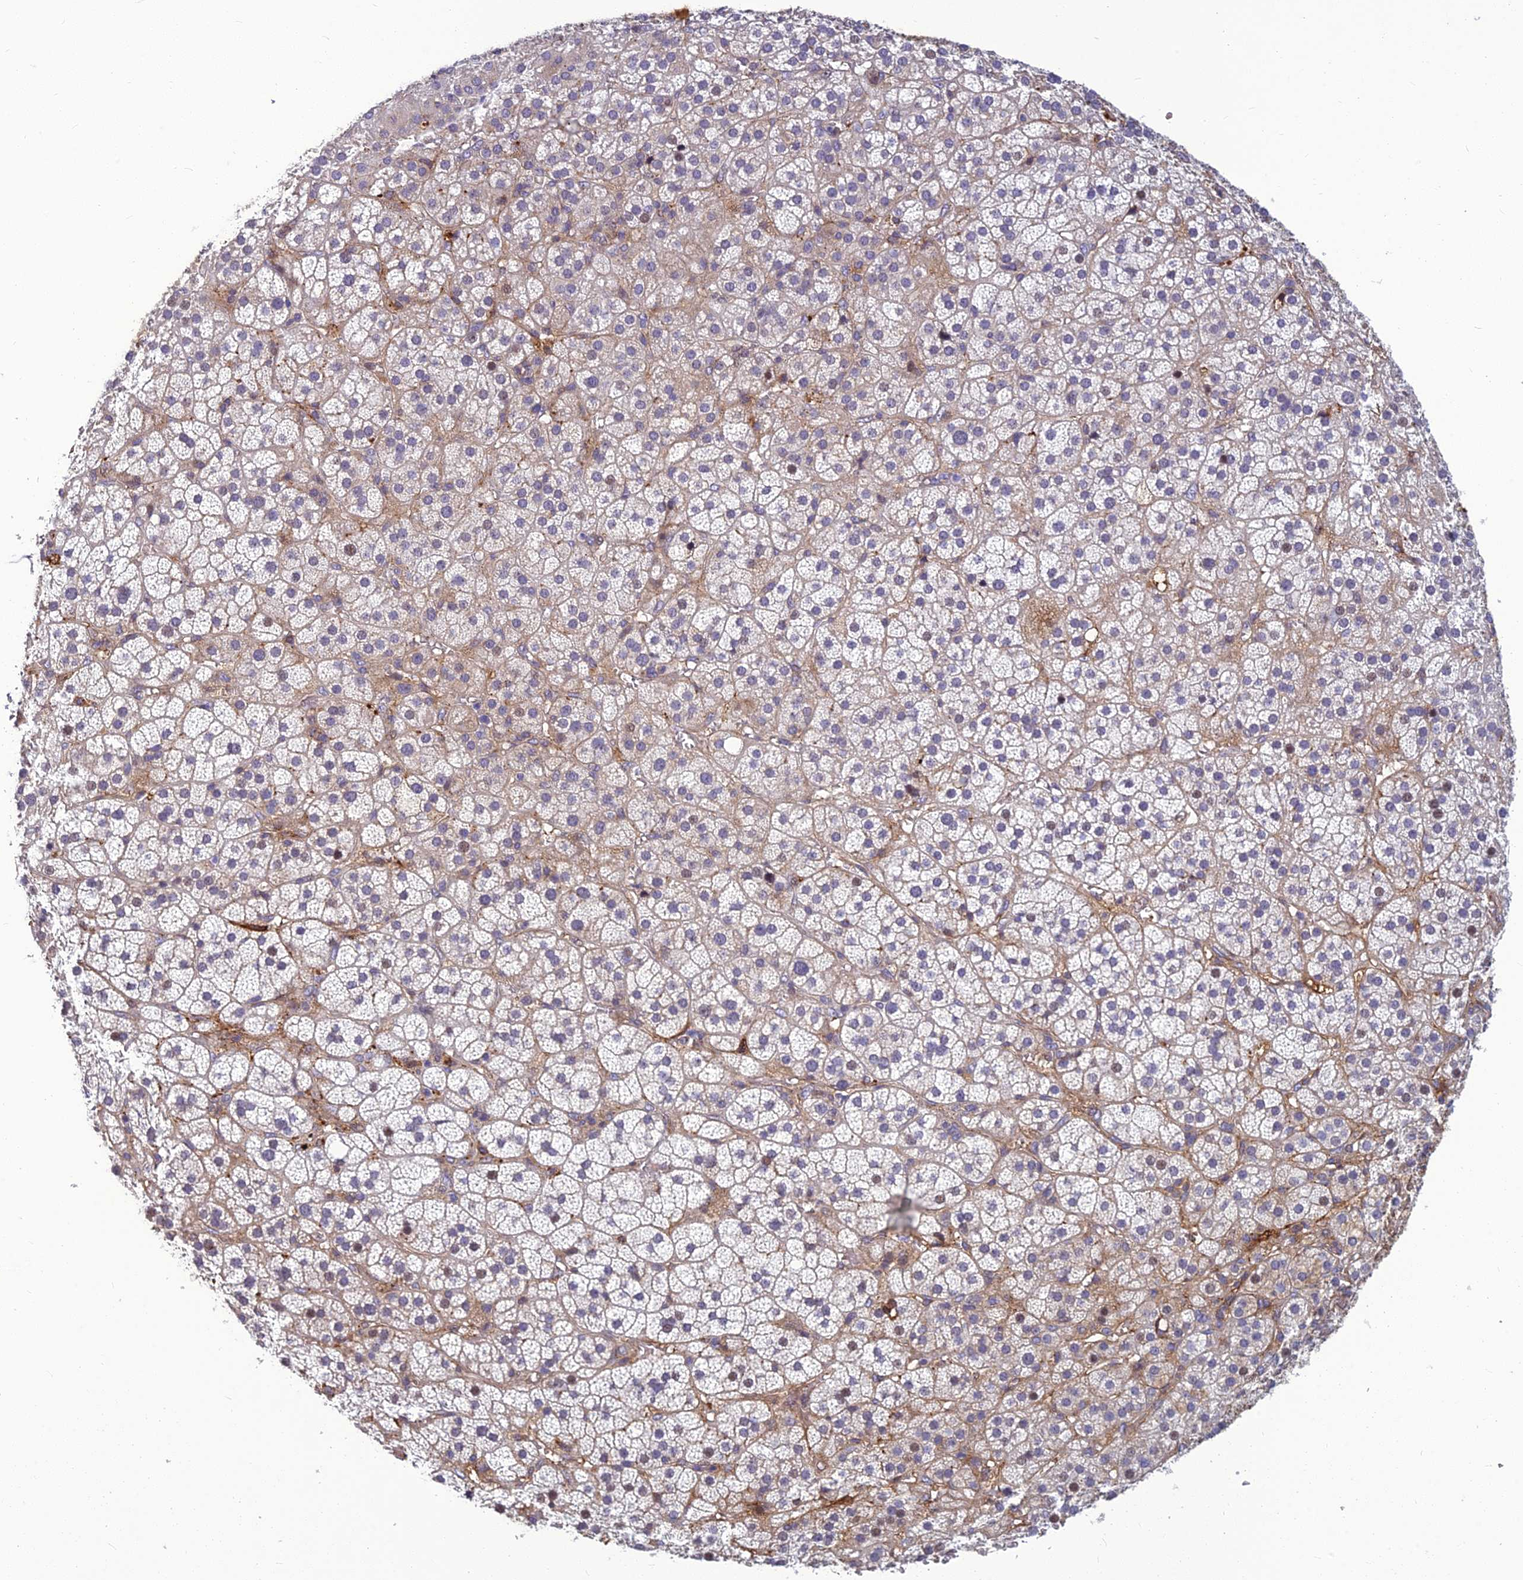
{"staining": {"intensity": "weak", "quantity": "<25%", "location": "cytoplasmic/membranous,nuclear"}, "tissue": "adrenal gland", "cell_type": "Glandular cells", "image_type": "normal", "snomed": [{"axis": "morphology", "description": "Normal tissue, NOS"}, {"axis": "topography", "description": "Adrenal gland"}], "caption": "Glandular cells show no significant protein positivity in unremarkable adrenal gland. (DAB (3,3'-diaminobenzidine) immunohistochemistry visualized using brightfield microscopy, high magnification).", "gene": "CLEC11A", "patient": {"sex": "female", "age": 70}}